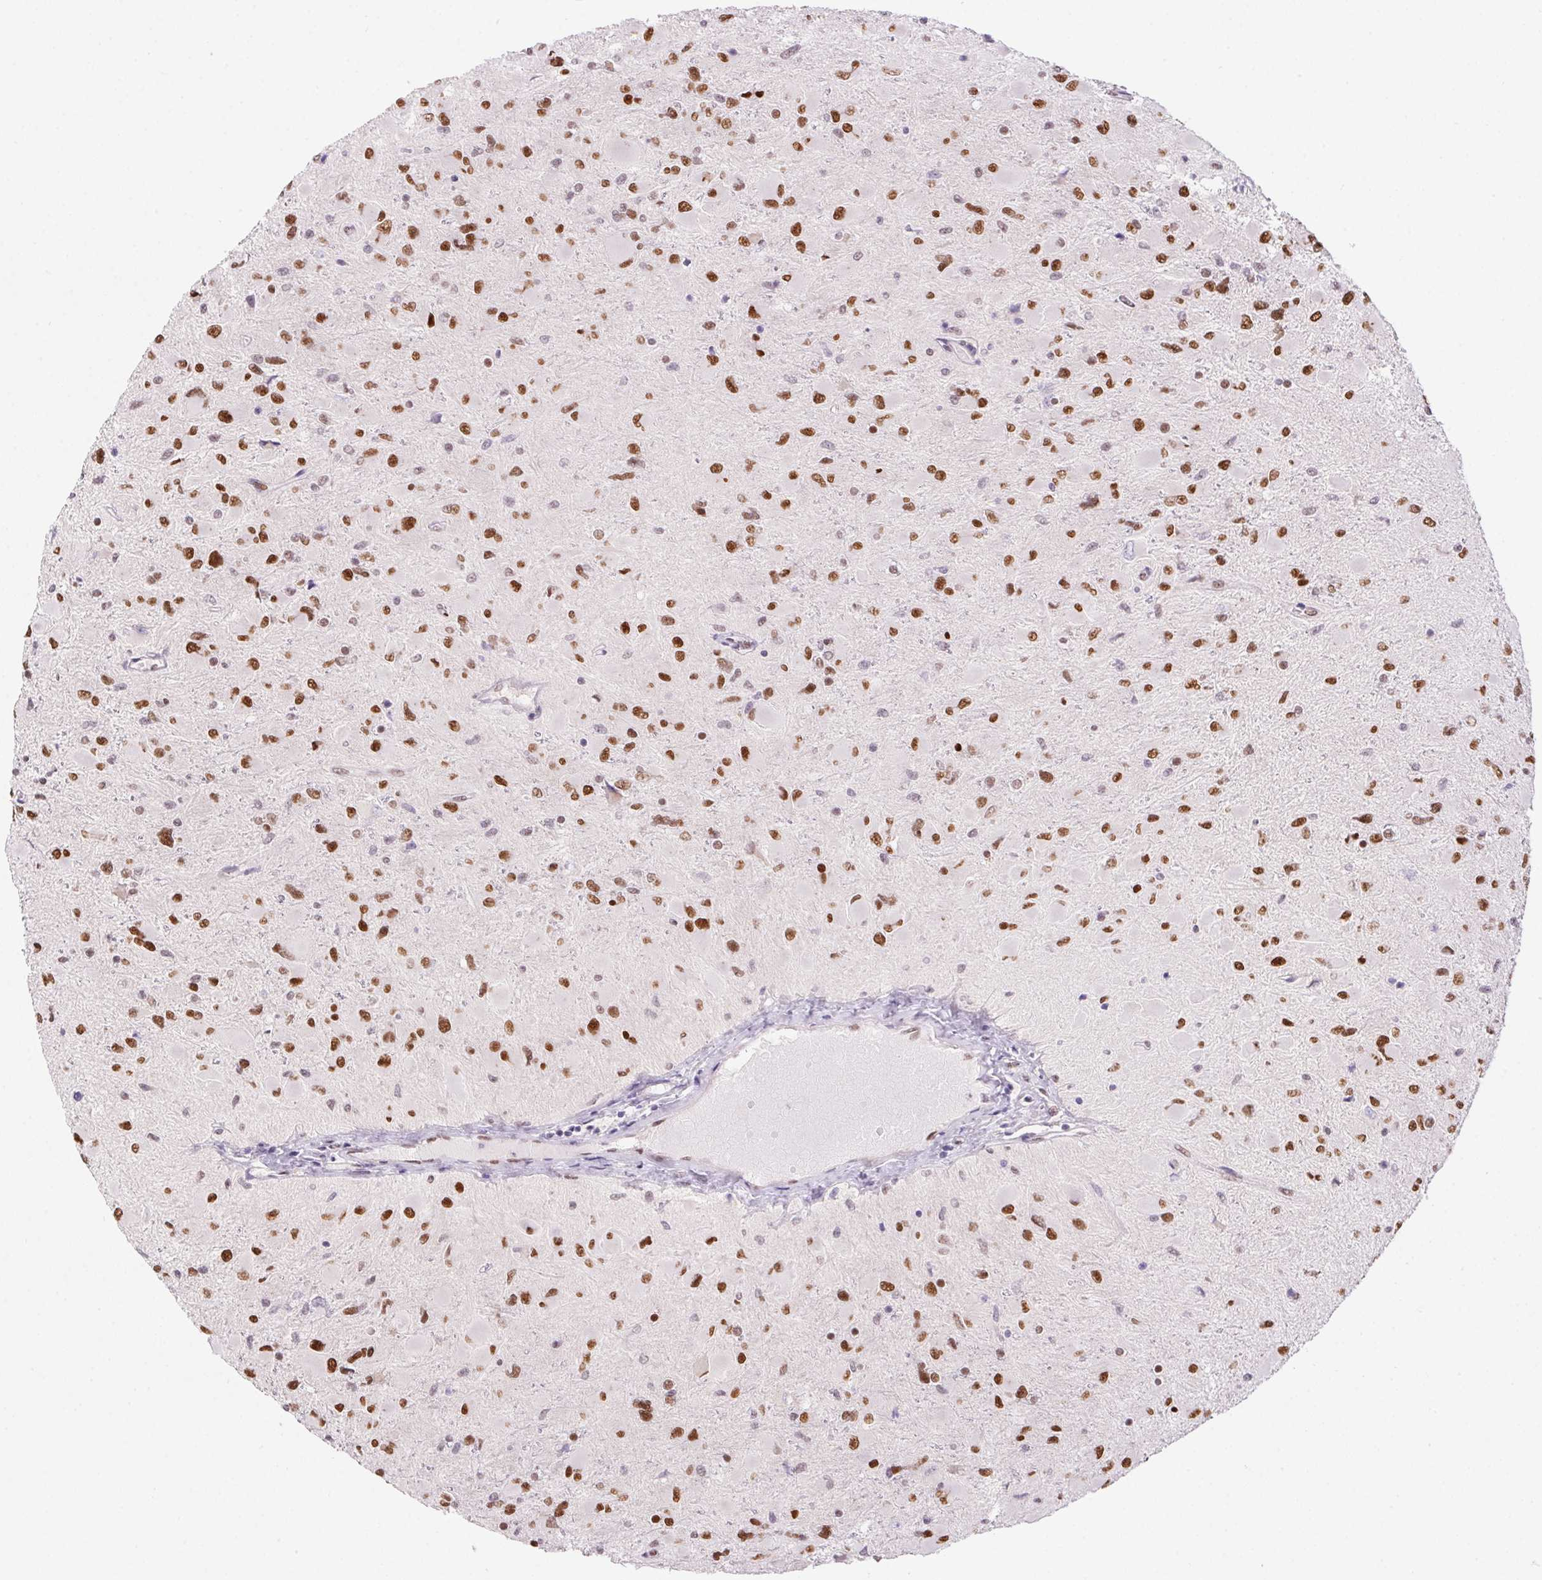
{"staining": {"intensity": "moderate", "quantity": ">75%", "location": "nuclear"}, "tissue": "glioma", "cell_type": "Tumor cells", "image_type": "cancer", "snomed": [{"axis": "morphology", "description": "Glioma, malignant, High grade"}, {"axis": "topography", "description": "Cerebral cortex"}], "caption": "Glioma stained for a protein shows moderate nuclear positivity in tumor cells. (brown staining indicates protein expression, while blue staining denotes nuclei).", "gene": "SP9", "patient": {"sex": "female", "age": 36}}